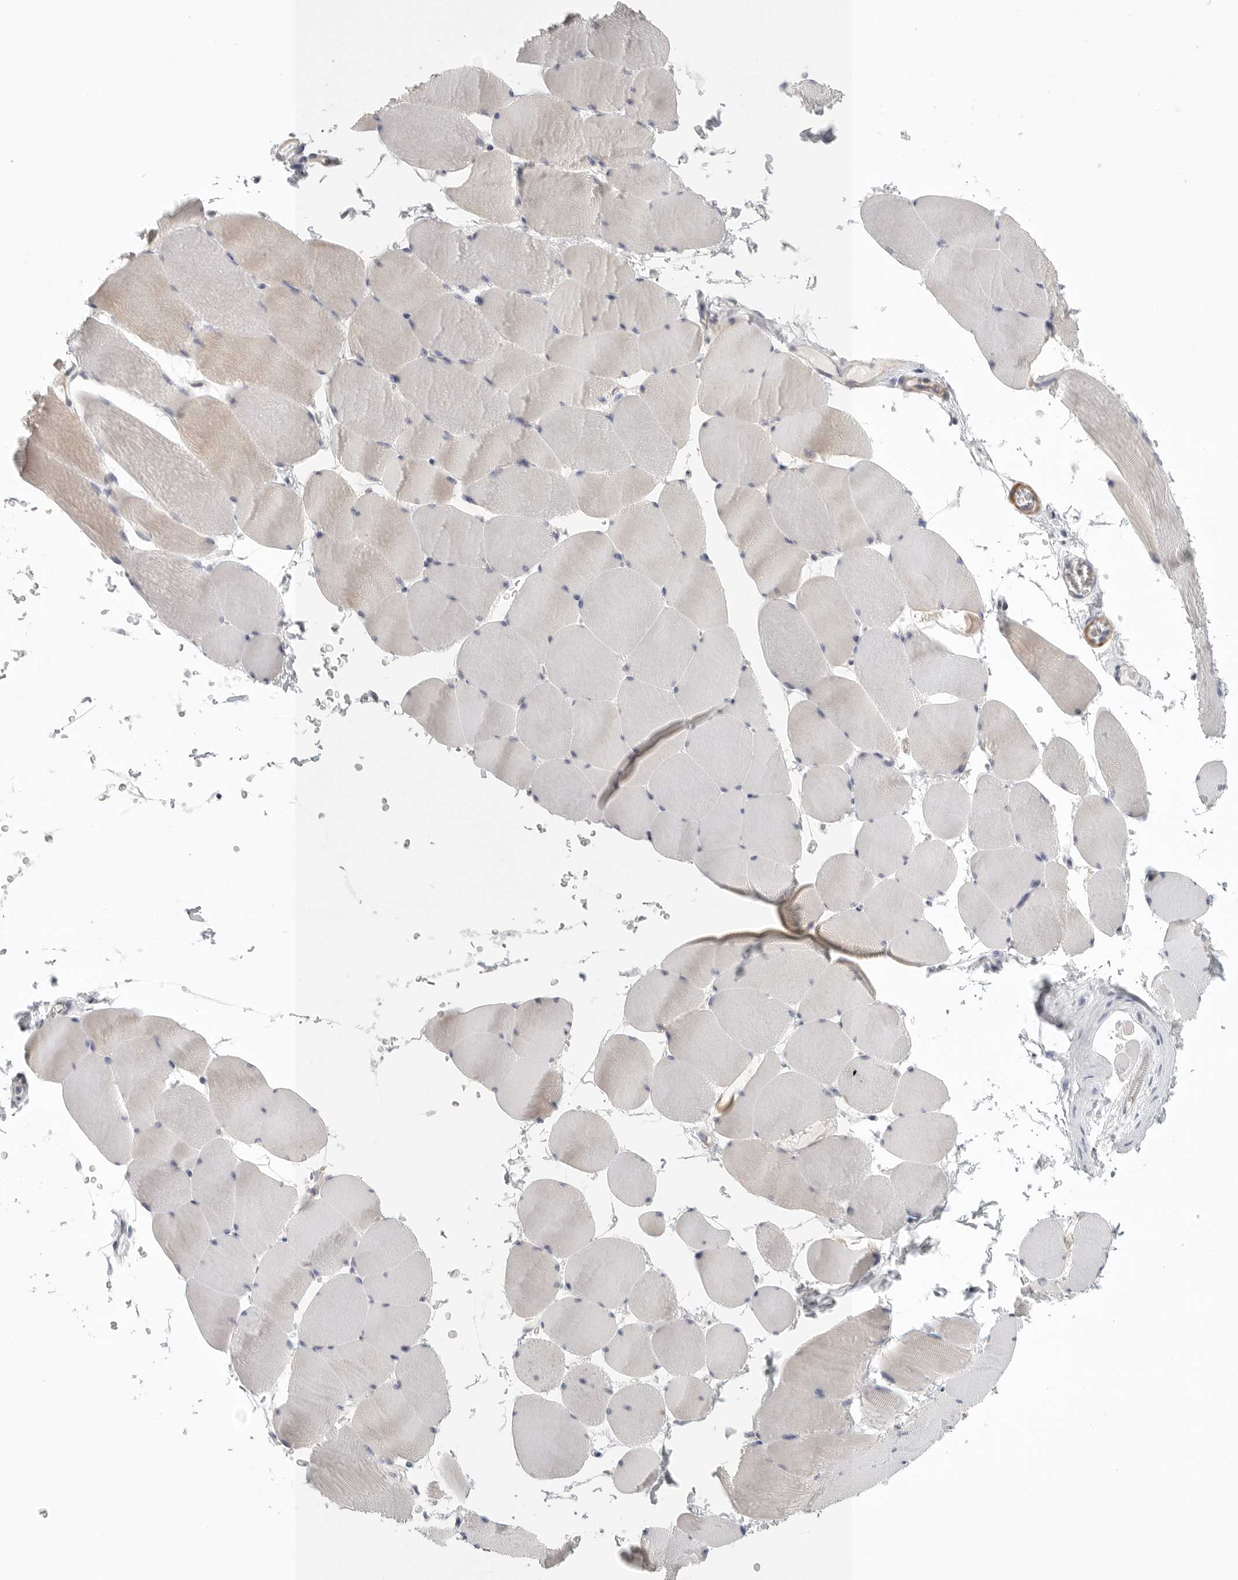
{"staining": {"intensity": "weak", "quantity": "<25%", "location": "cytoplasmic/membranous"}, "tissue": "skeletal muscle", "cell_type": "Myocytes", "image_type": "normal", "snomed": [{"axis": "morphology", "description": "Normal tissue, NOS"}, {"axis": "topography", "description": "Skeletal muscle"}], "caption": "The immunohistochemistry (IHC) image has no significant staining in myocytes of skeletal muscle.", "gene": "STAB2", "patient": {"sex": "male", "age": 62}}